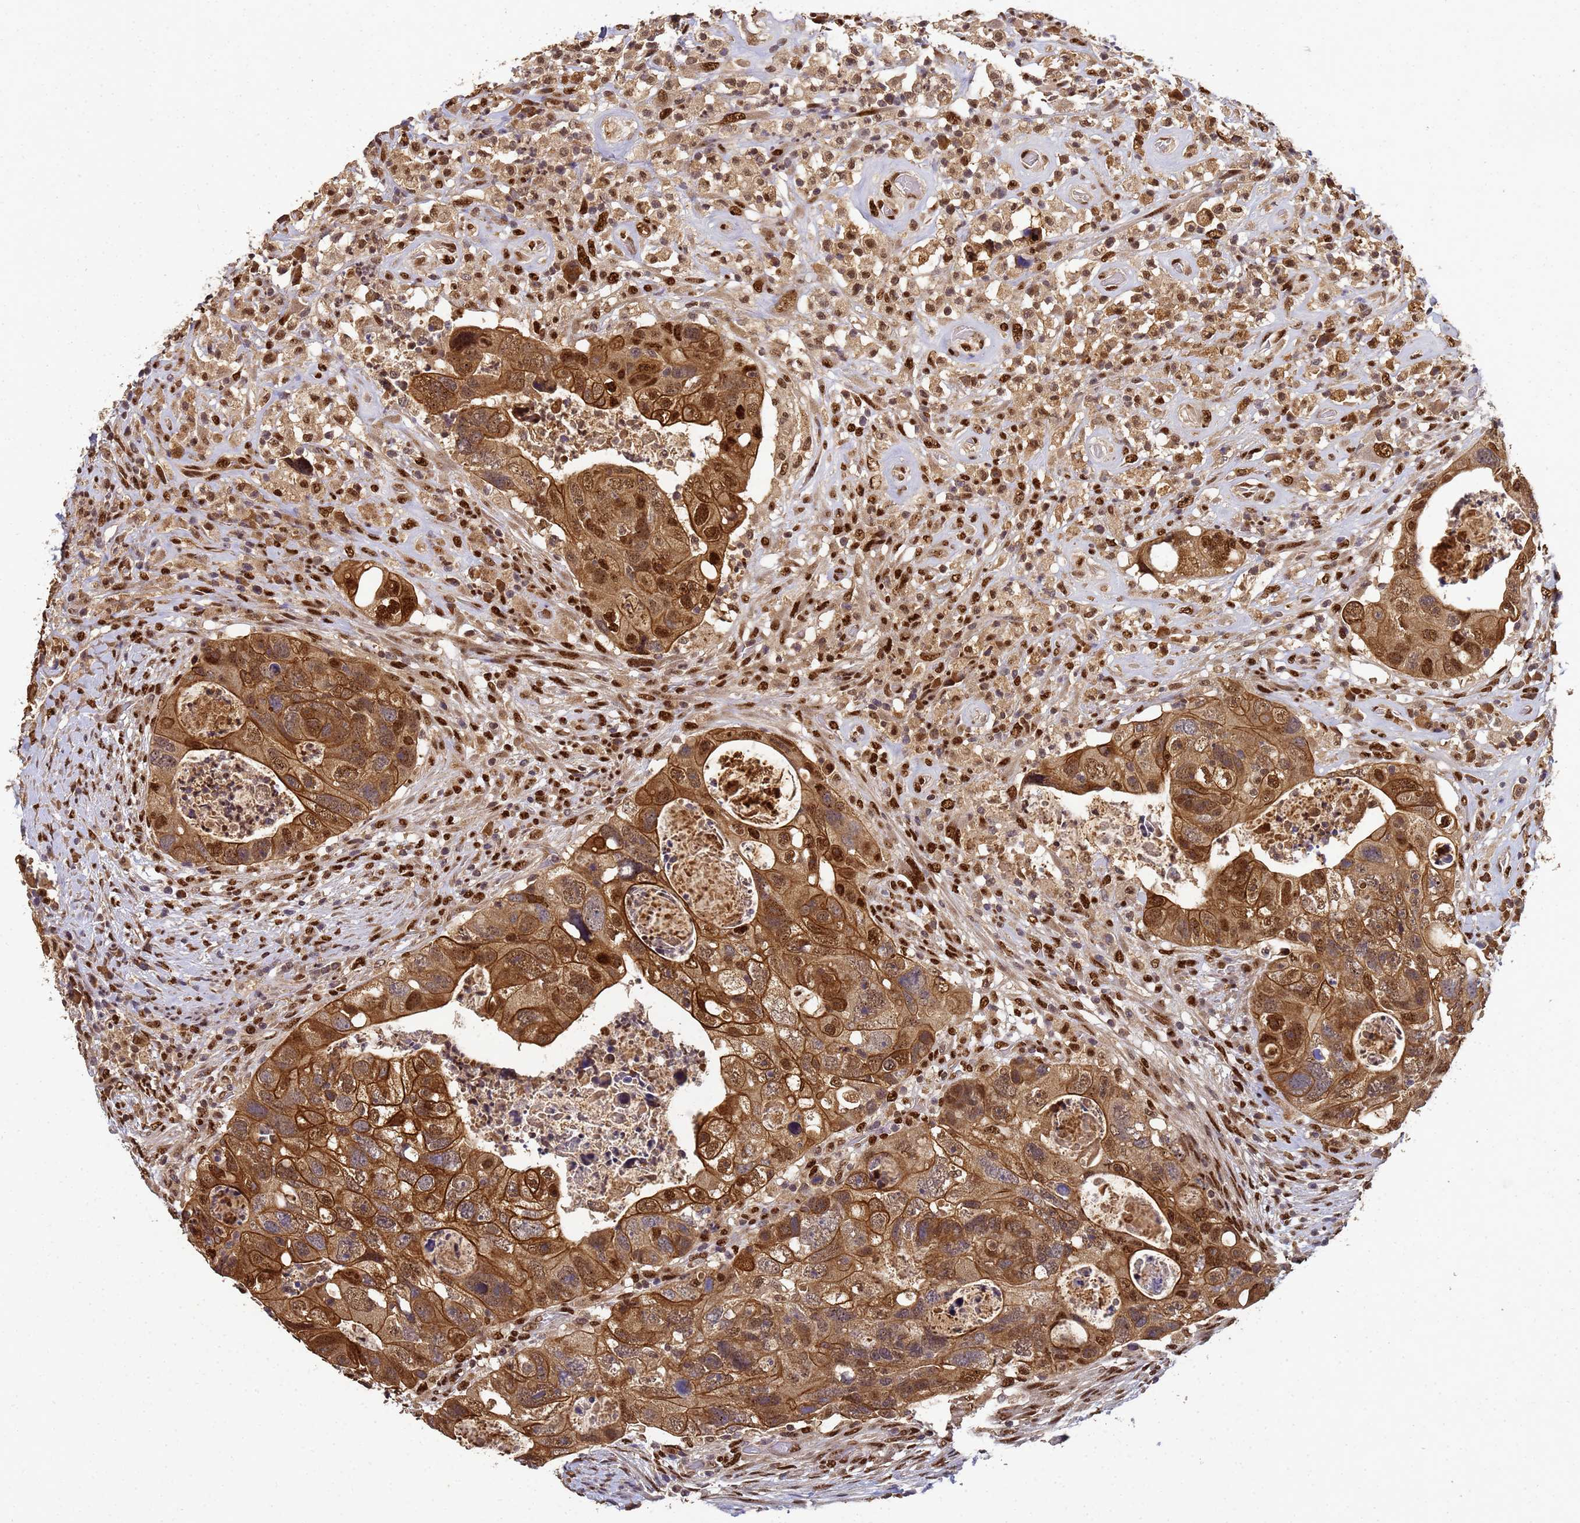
{"staining": {"intensity": "strong", "quantity": ">75%", "location": "cytoplasmic/membranous,nuclear"}, "tissue": "colorectal cancer", "cell_type": "Tumor cells", "image_type": "cancer", "snomed": [{"axis": "morphology", "description": "Adenocarcinoma, NOS"}, {"axis": "topography", "description": "Rectum"}], "caption": "An immunohistochemistry (IHC) image of tumor tissue is shown. Protein staining in brown shows strong cytoplasmic/membranous and nuclear positivity in colorectal cancer (adenocarcinoma) within tumor cells.", "gene": "SECISBP2", "patient": {"sex": "male", "age": 59}}